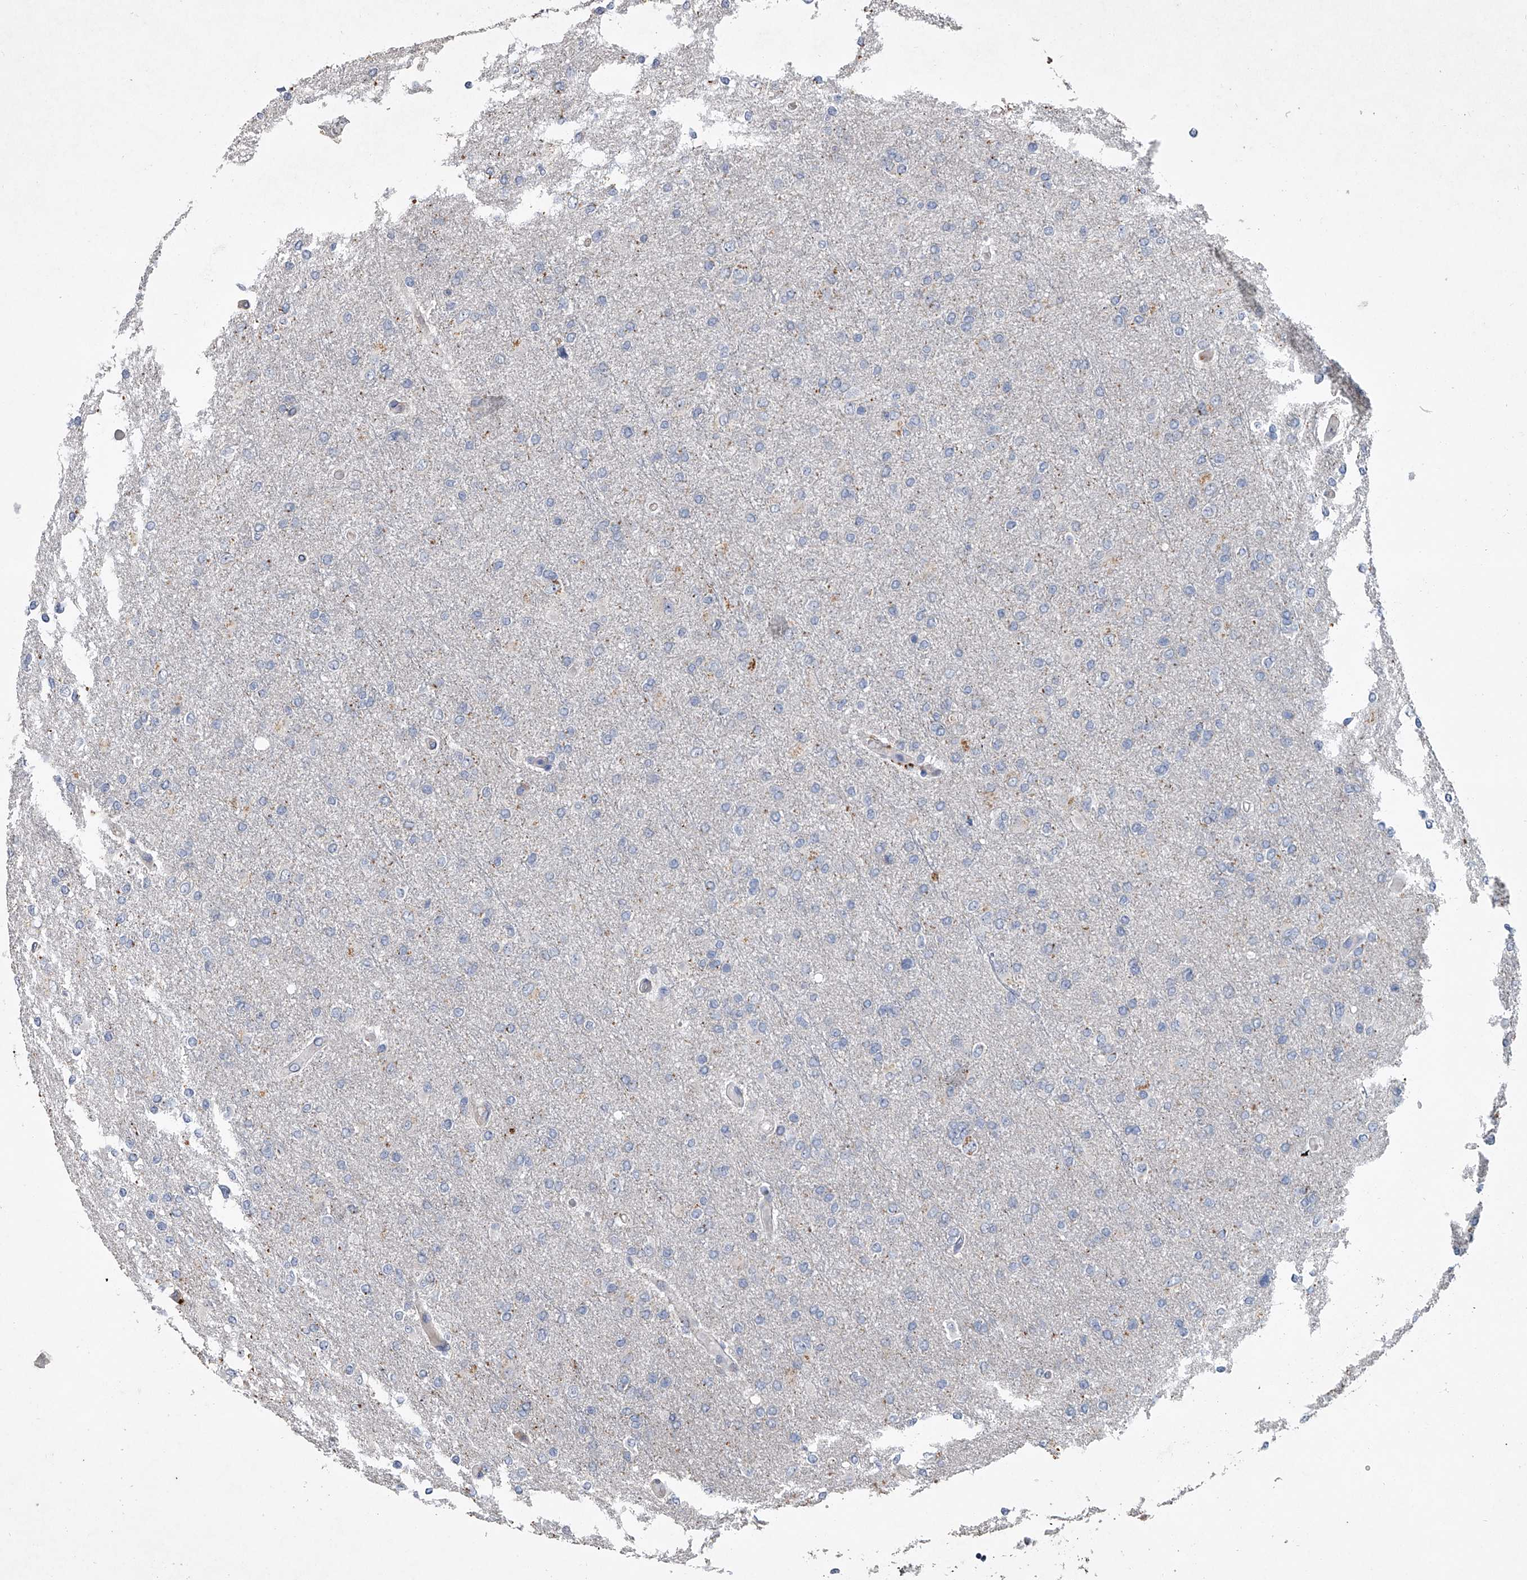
{"staining": {"intensity": "negative", "quantity": "none", "location": "none"}, "tissue": "glioma", "cell_type": "Tumor cells", "image_type": "cancer", "snomed": [{"axis": "morphology", "description": "Glioma, malignant, High grade"}, {"axis": "topography", "description": "Cerebral cortex"}], "caption": "Immunohistochemical staining of human malignant glioma (high-grade) shows no significant positivity in tumor cells.", "gene": "DOCK9", "patient": {"sex": "female", "age": 36}}